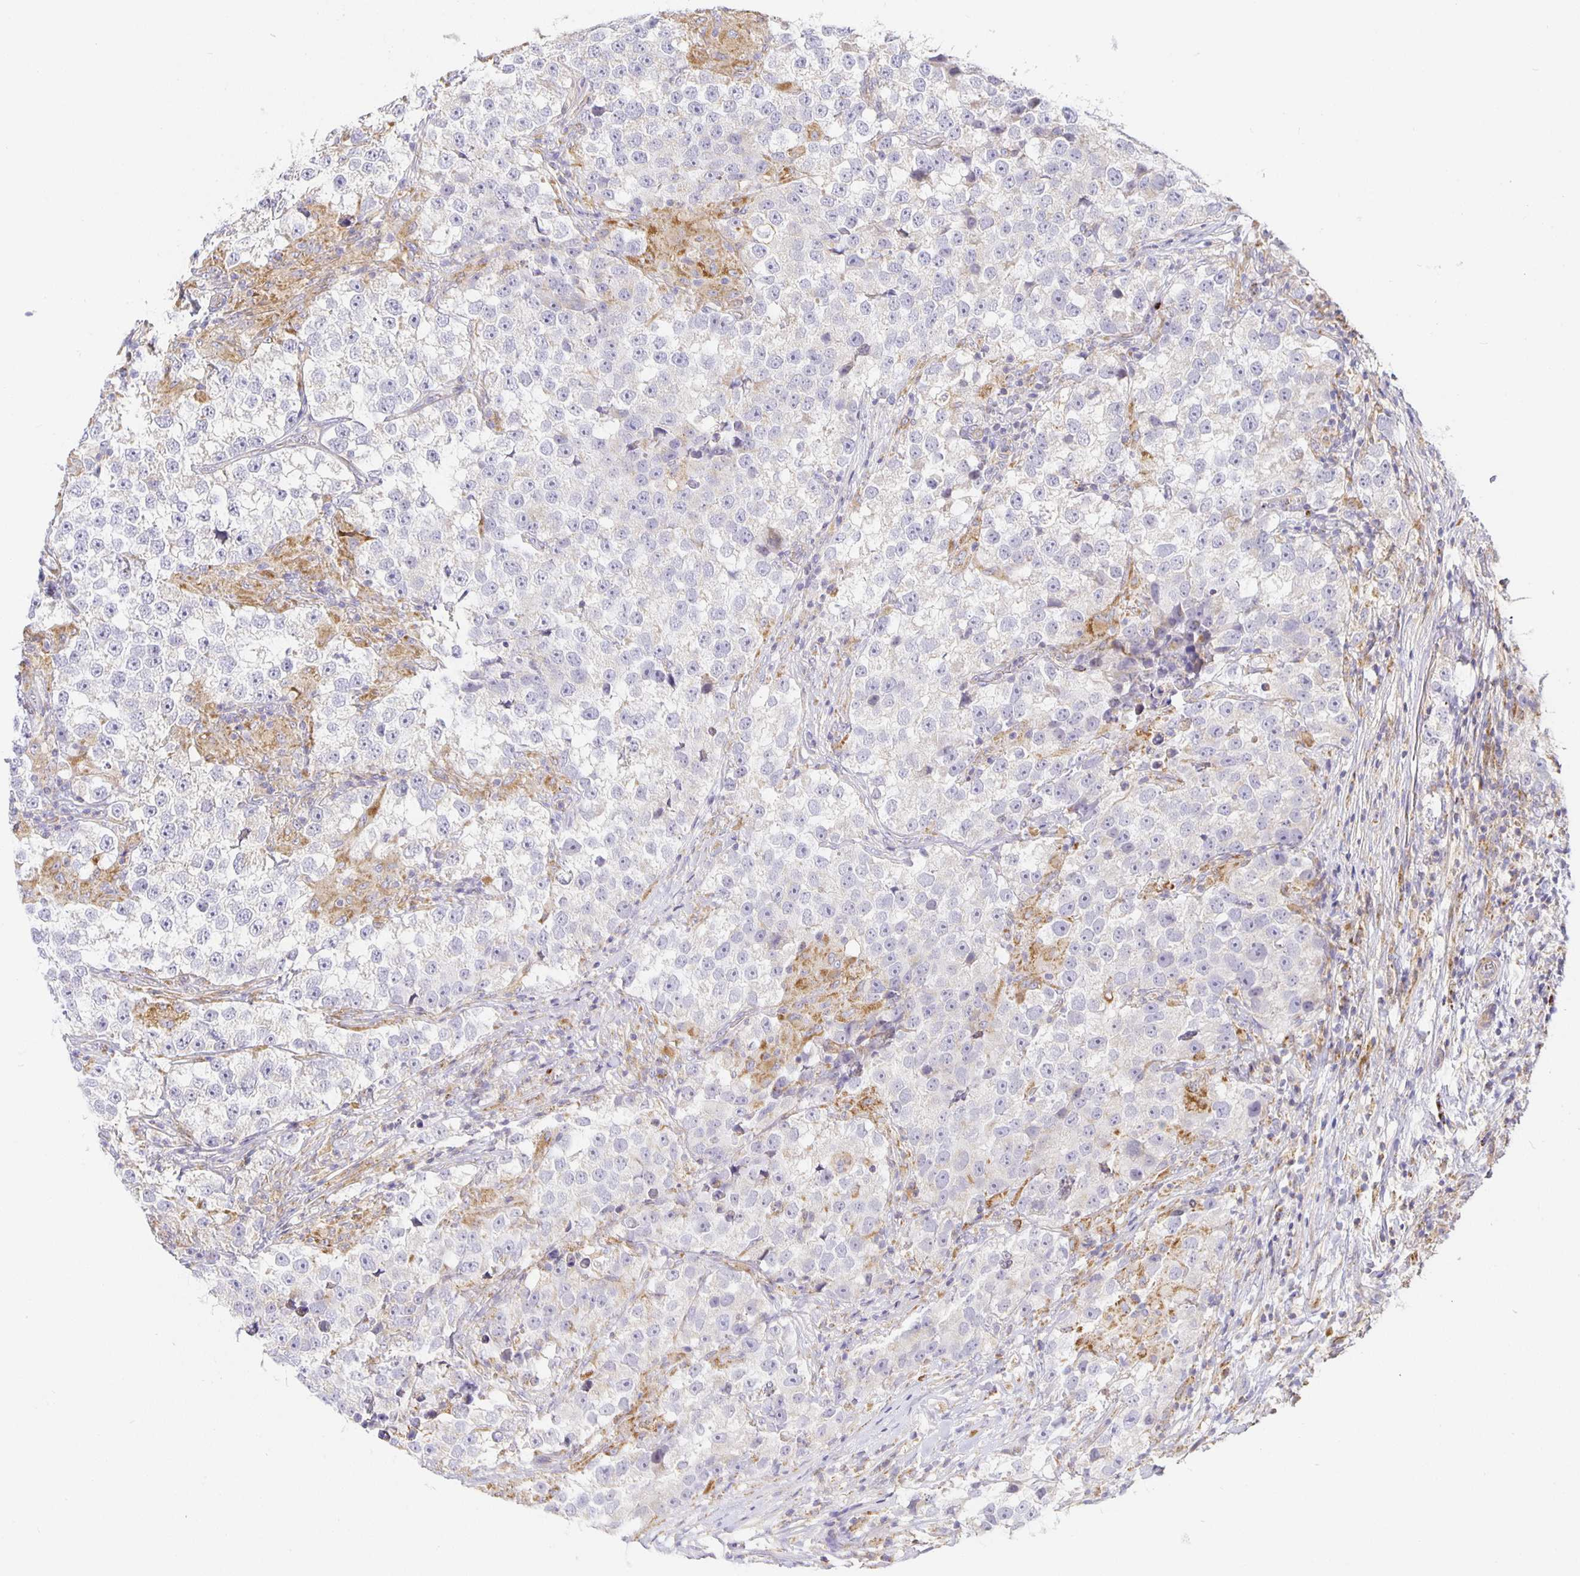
{"staining": {"intensity": "negative", "quantity": "none", "location": "none"}, "tissue": "testis cancer", "cell_type": "Tumor cells", "image_type": "cancer", "snomed": [{"axis": "morphology", "description": "Seminoma, NOS"}, {"axis": "topography", "description": "Testis"}], "caption": "IHC photomicrograph of human seminoma (testis) stained for a protein (brown), which demonstrates no expression in tumor cells.", "gene": "FLRT3", "patient": {"sex": "male", "age": 46}}